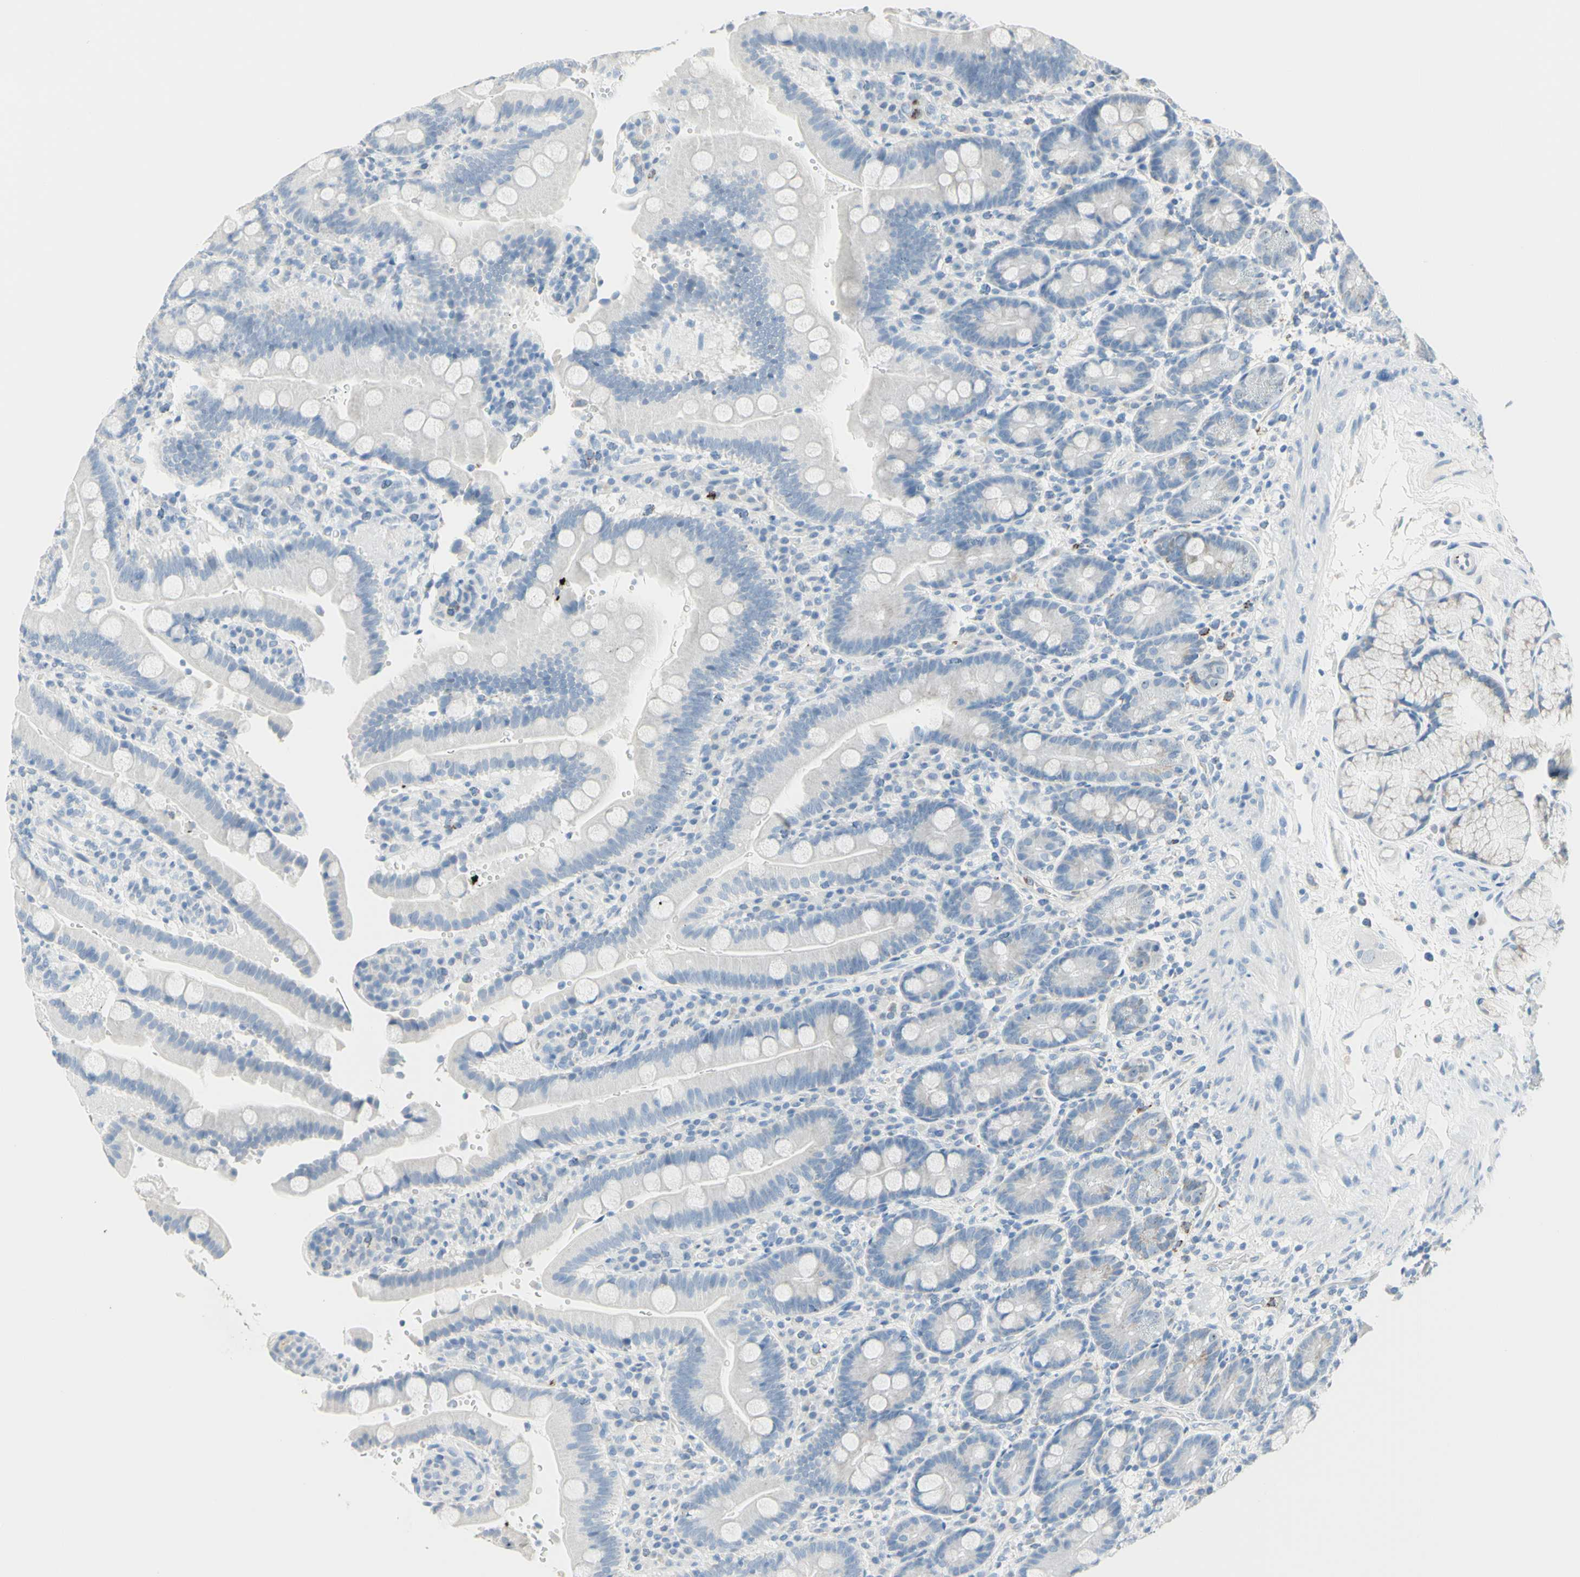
{"staining": {"intensity": "weak", "quantity": "<25%", "location": "cytoplasmic/membranous"}, "tissue": "duodenum", "cell_type": "Glandular cells", "image_type": "normal", "snomed": [{"axis": "morphology", "description": "Normal tissue, NOS"}, {"axis": "topography", "description": "Small intestine, NOS"}], "caption": "A histopathology image of duodenum stained for a protein displays no brown staining in glandular cells. (DAB IHC with hematoxylin counter stain).", "gene": "CYSLTR1", "patient": {"sex": "female", "age": 71}}